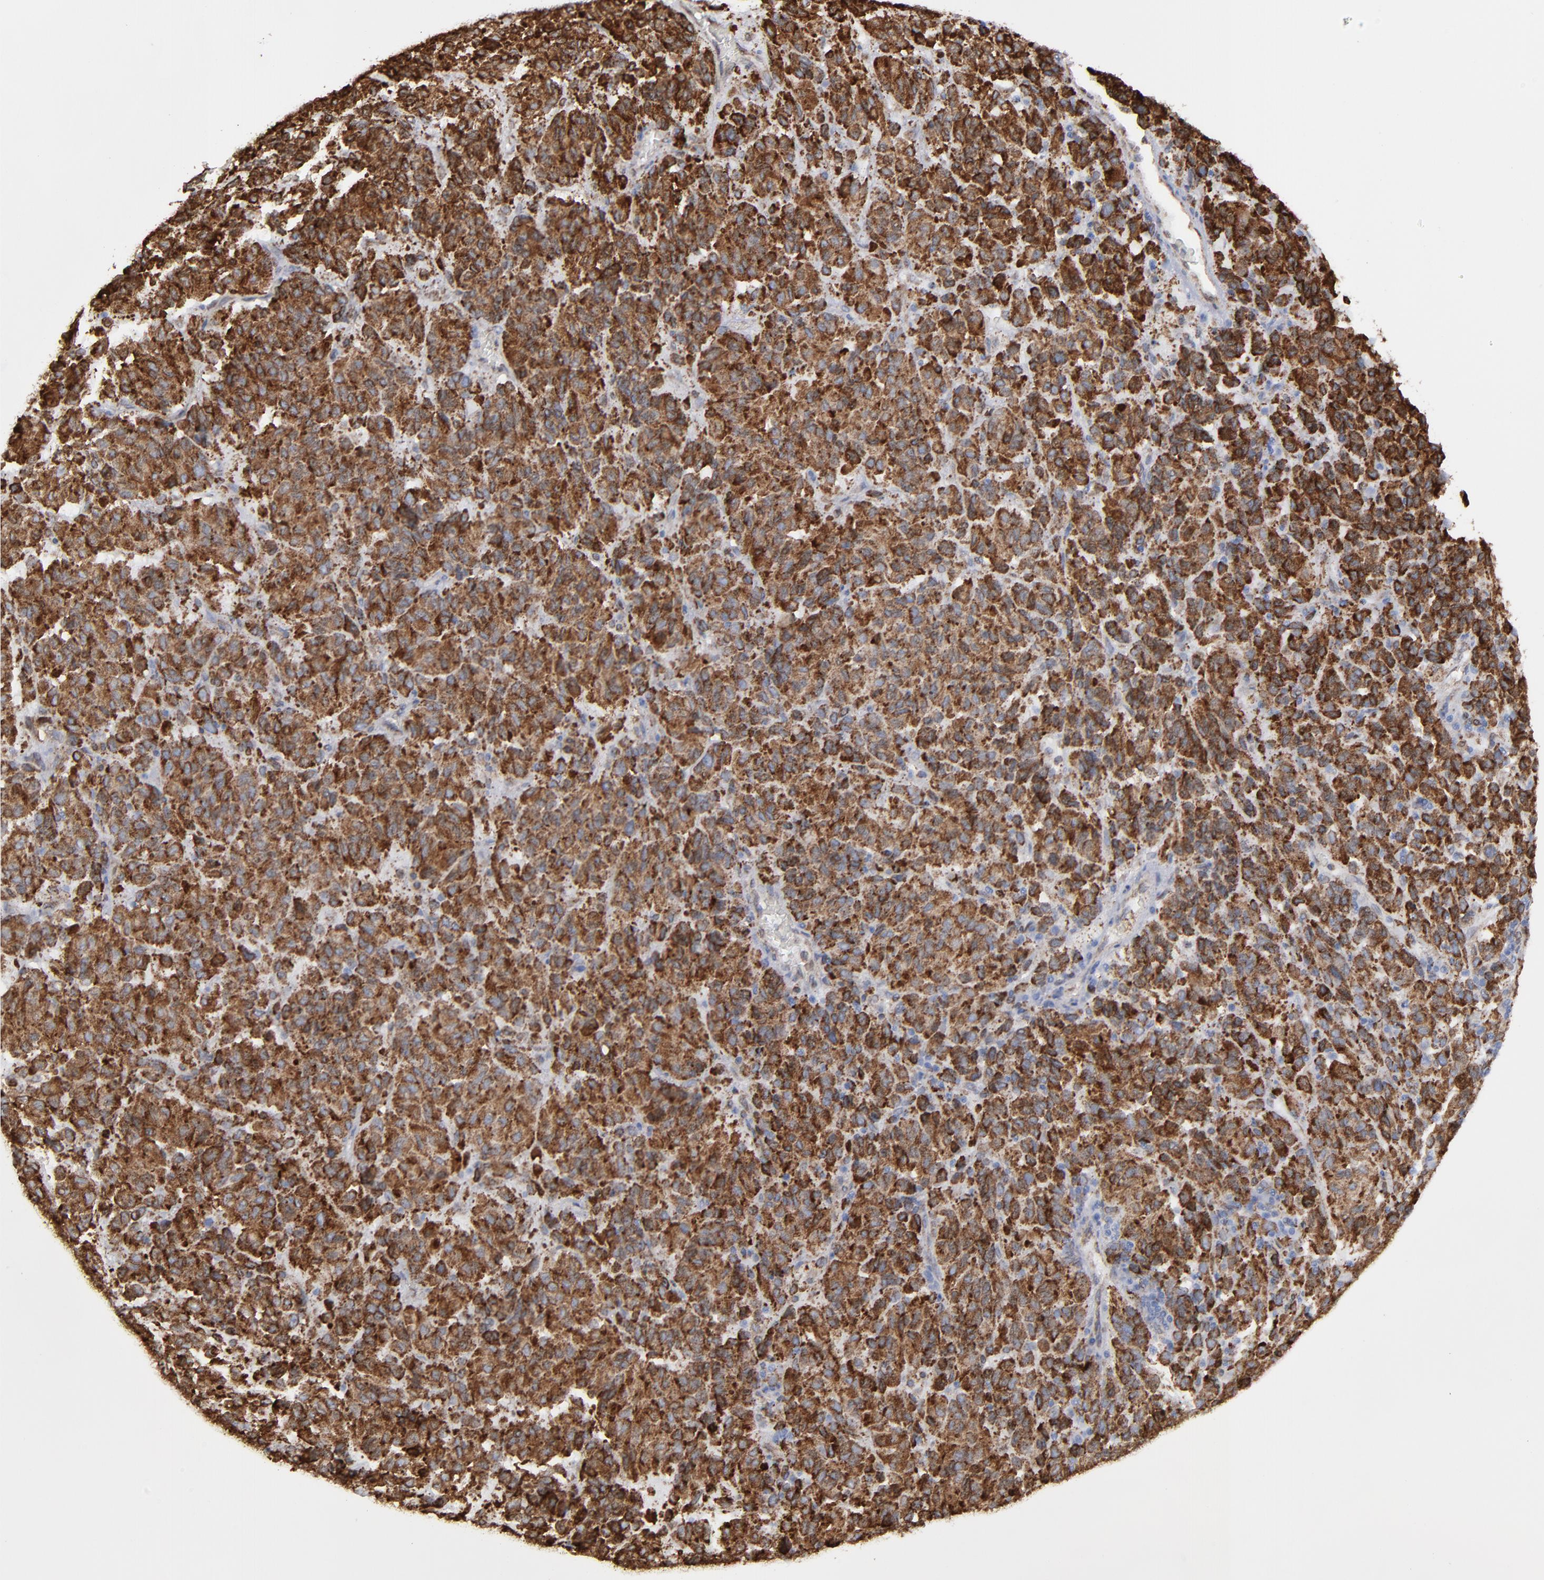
{"staining": {"intensity": "strong", "quantity": ">75%", "location": "cytoplasmic/membranous"}, "tissue": "melanoma", "cell_type": "Tumor cells", "image_type": "cancer", "snomed": [{"axis": "morphology", "description": "Malignant melanoma, Metastatic site"}, {"axis": "topography", "description": "Lung"}], "caption": "Immunohistochemical staining of human melanoma reveals high levels of strong cytoplasmic/membranous protein expression in about >75% of tumor cells. The protein of interest is shown in brown color, while the nuclei are stained blue.", "gene": "ERLIN2", "patient": {"sex": "male", "age": 64}}